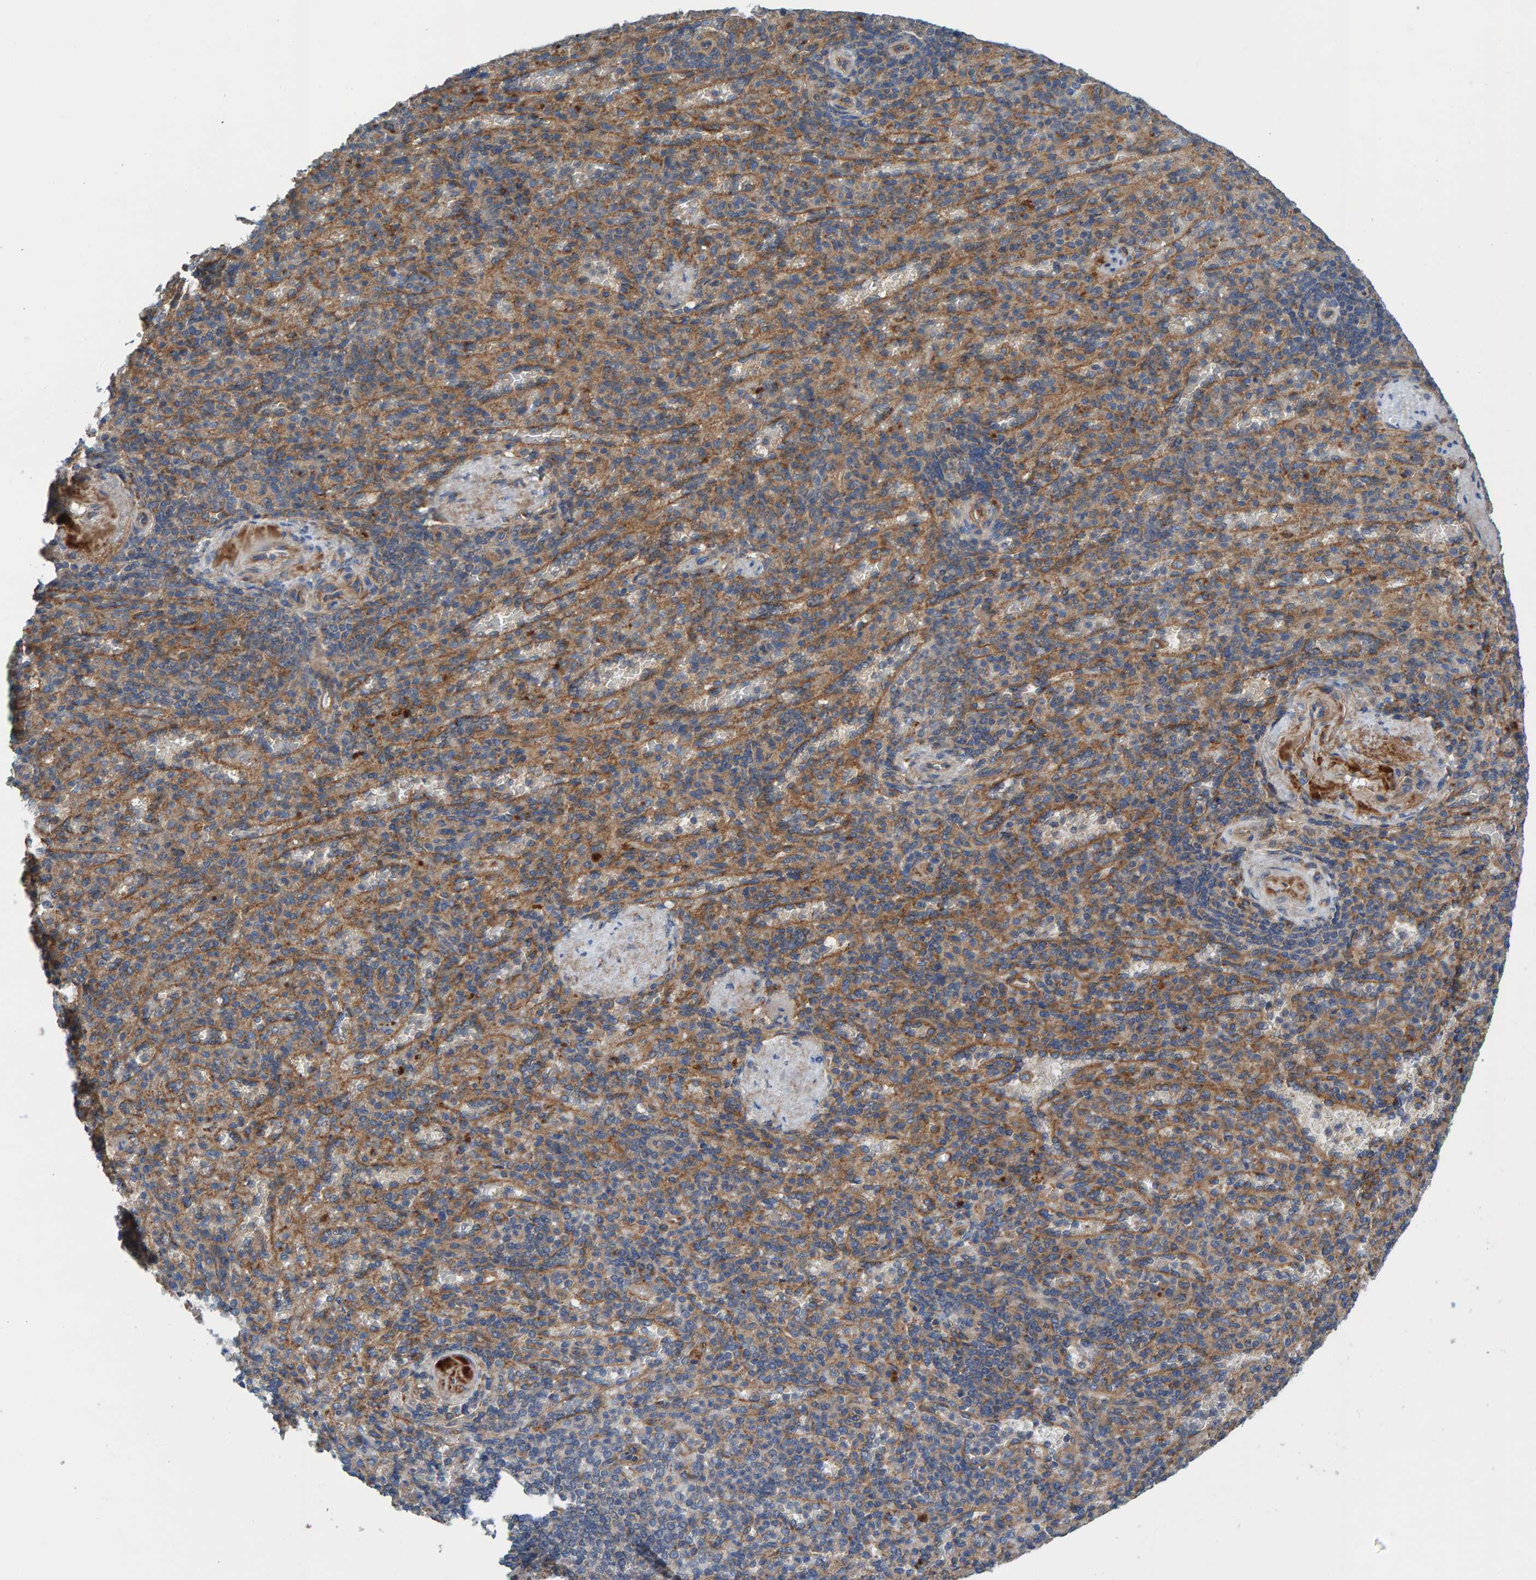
{"staining": {"intensity": "moderate", "quantity": "25%-75%", "location": "cytoplasmic/membranous"}, "tissue": "spleen", "cell_type": "Cells in red pulp", "image_type": "normal", "snomed": [{"axis": "morphology", "description": "Normal tissue, NOS"}, {"axis": "topography", "description": "Spleen"}], "caption": "The photomicrograph reveals staining of benign spleen, revealing moderate cytoplasmic/membranous protein staining (brown color) within cells in red pulp.", "gene": "MKLN1", "patient": {"sex": "female", "age": 74}}